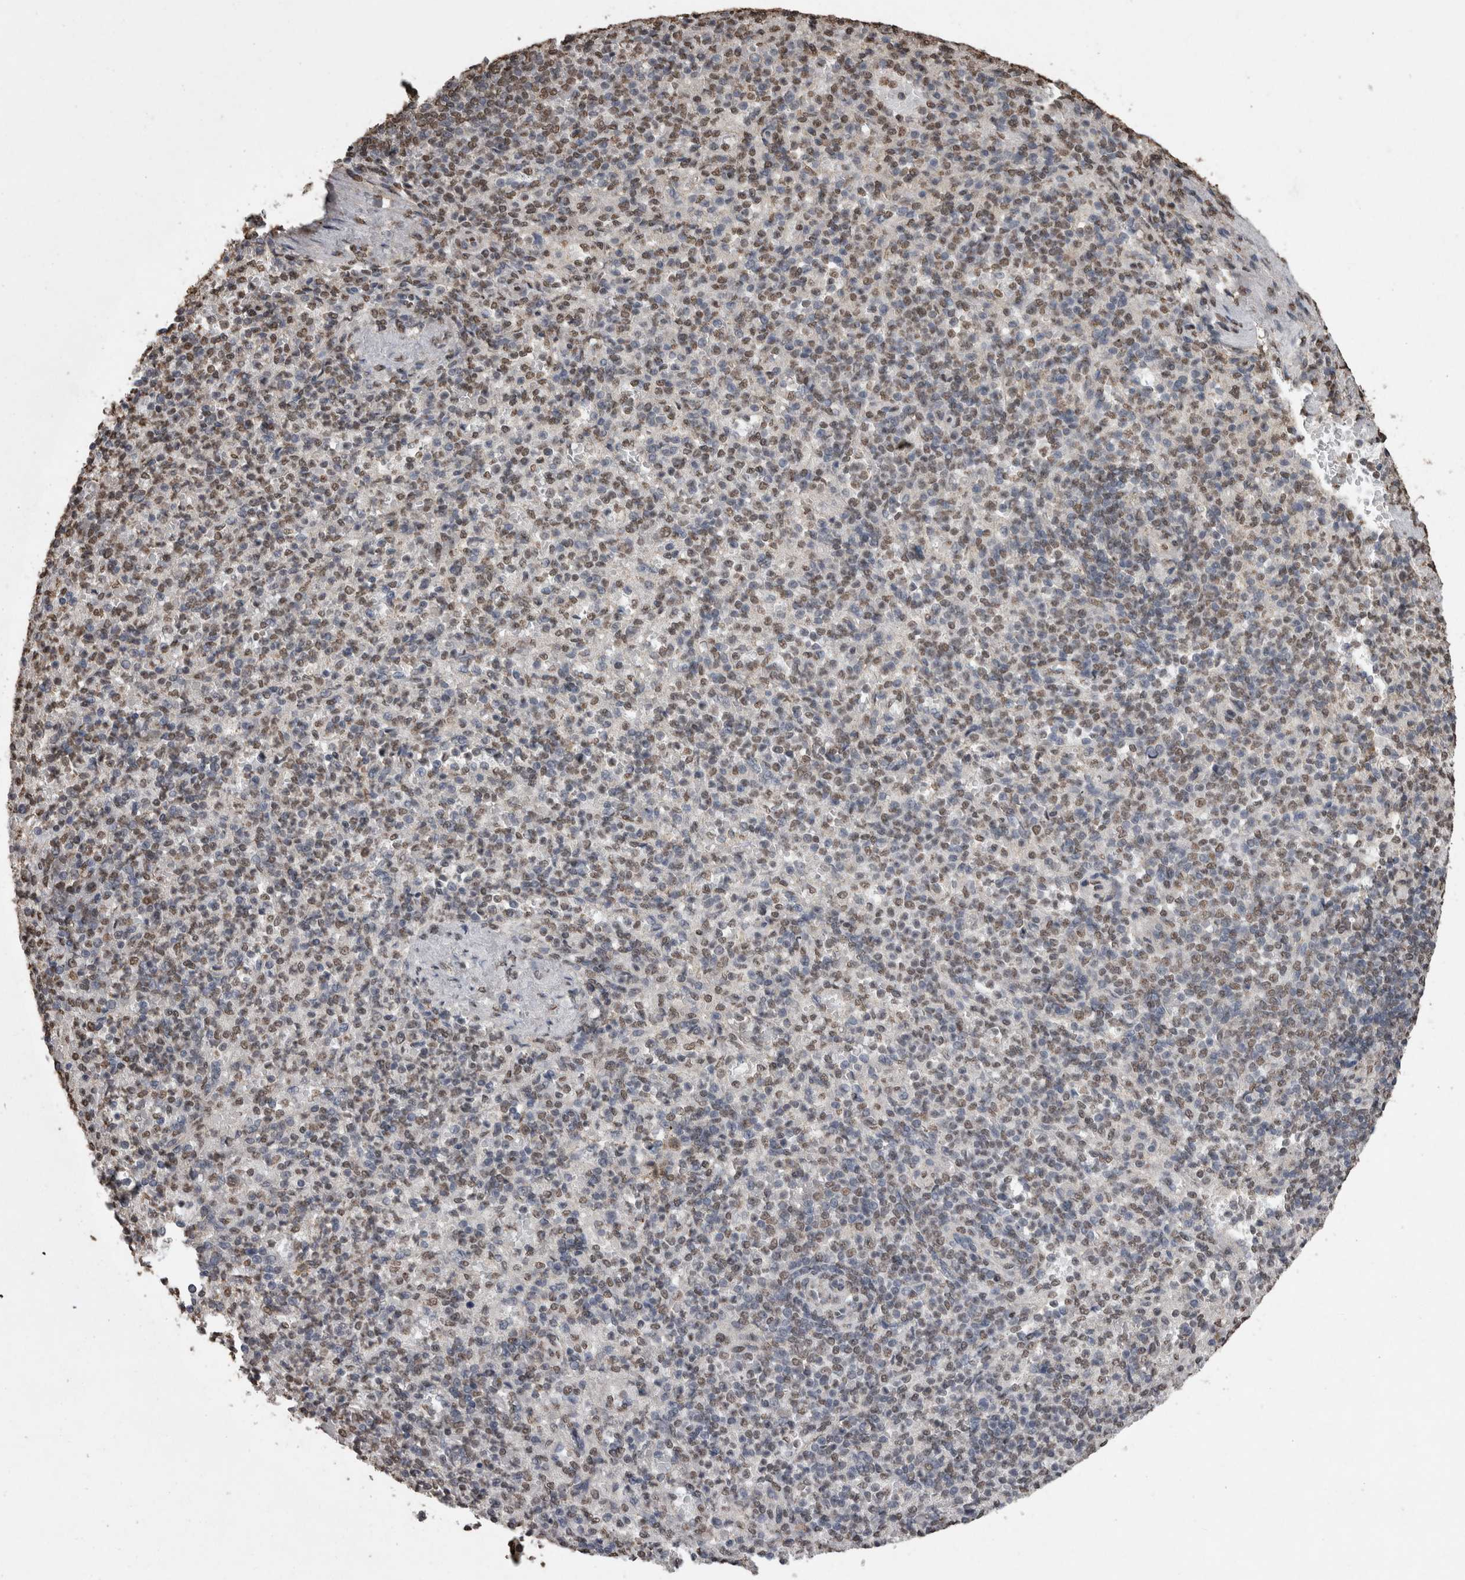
{"staining": {"intensity": "weak", "quantity": "25%-75%", "location": "nuclear"}, "tissue": "spleen", "cell_type": "Cells in red pulp", "image_type": "normal", "snomed": [{"axis": "morphology", "description": "Normal tissue, NOS"}, {"axis": "topography", "description": "Spleen"}], "caption": "Protein analysis of unremarkable spleen displays weak nuclear staining in about 25%-75% of cells in red pulp.", "gene": "SMAD7", "patient": {"sex": "female", "age": 74}}